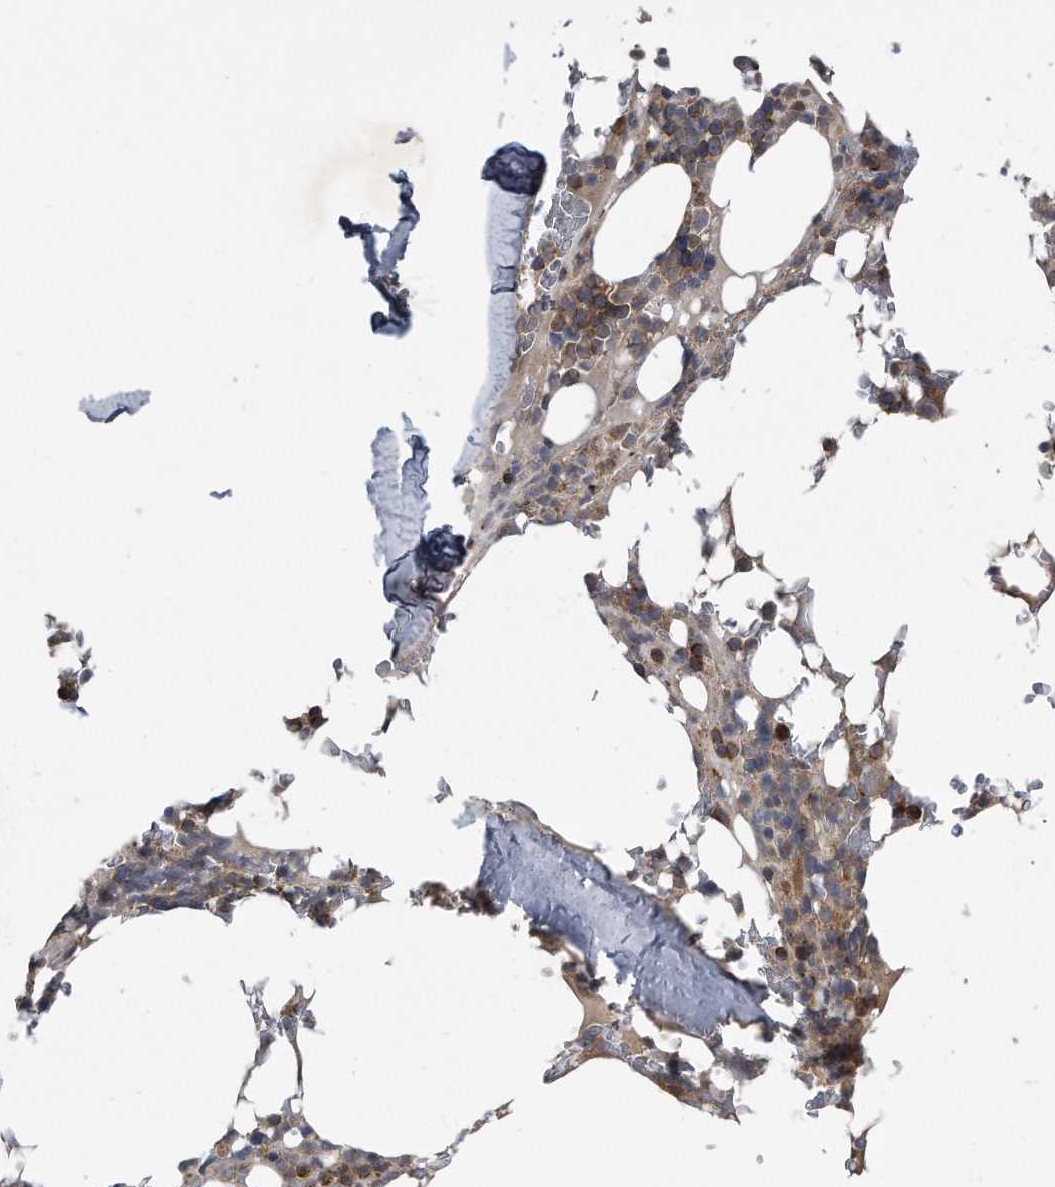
{"staining": {"intensity": "moderate", "quantity": "25%-75%", "location": "cytoplasmic/membranous"}, "tissue": "bone marrow", "cell_type": "Hematopoietic cells", "image_type": "normal", "snomed": [{"axis": "morphology", "description": "Normal tissue, NOS"}, {"axis": "topography", "description": "Bone marrow"}], "caption": "Bone marrow stained for a protein (brown) reveals moderate cytoplasmic/membranous positive expression in about 25%-75% of hematopoietic cells.", "gene": "ALPK2", "patient": {"sex": "male", "age": 58}}